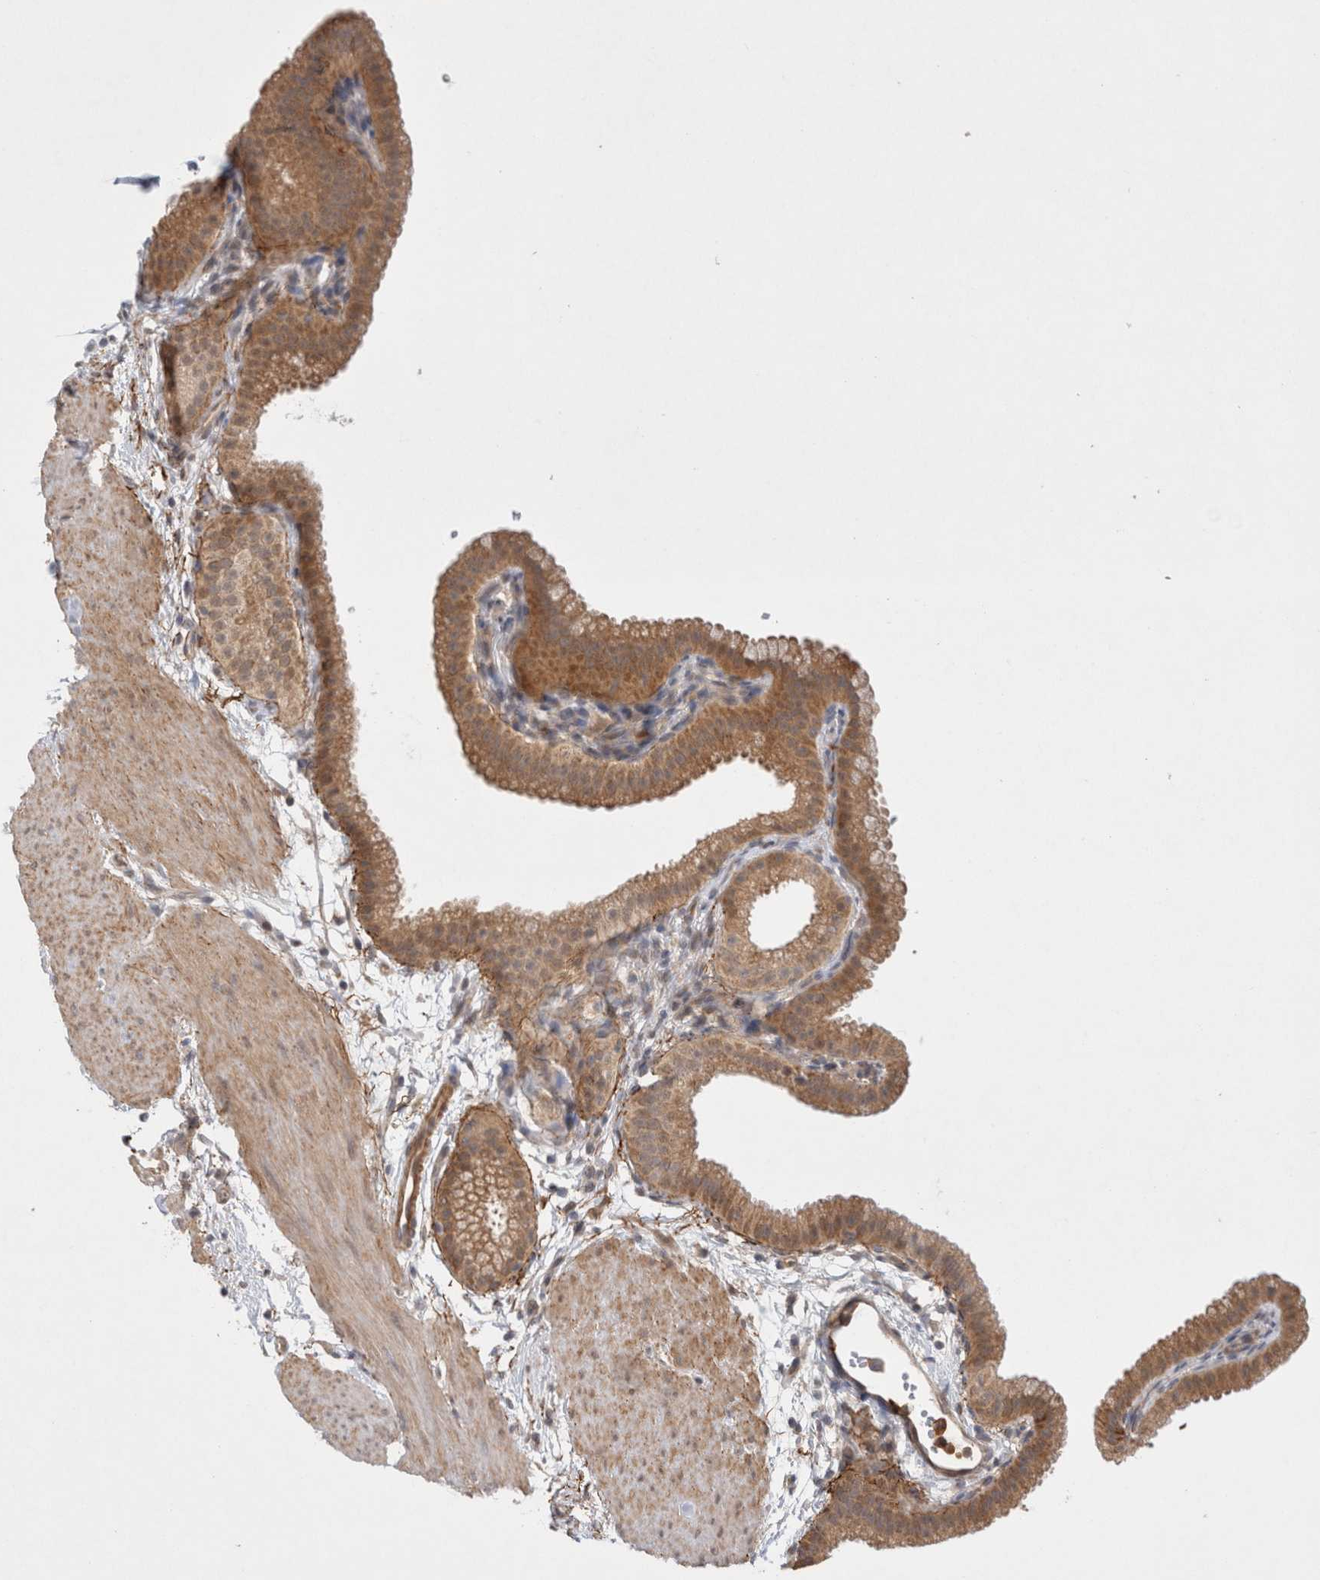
{"staining": {"intensity": "moderate", "quantity": "25%-75%", "location": "cytoplasmic/membranous"}, "tissue": "gallbladder", "cell_type": "Glandular cells", "image_type": "normal", "snomed": [{"axis": "morphology", "description": "Normal tissue, NOS"}, {"axis": "topography", "description": "Gallbladder"}], "caption": "Gallbladder stained with immunohistochemistry reveals moderate cytoplasmic/membranous expression in about 25%-75% of glandular cells. Using DAB (3,3'-diaminobenzidine) (brown) and hematoxylin (blue) stains, captured at high magnification using brightfield microscopy.", "gene": "GSDMB", "patient": {"sex": "female", "age": 64}}